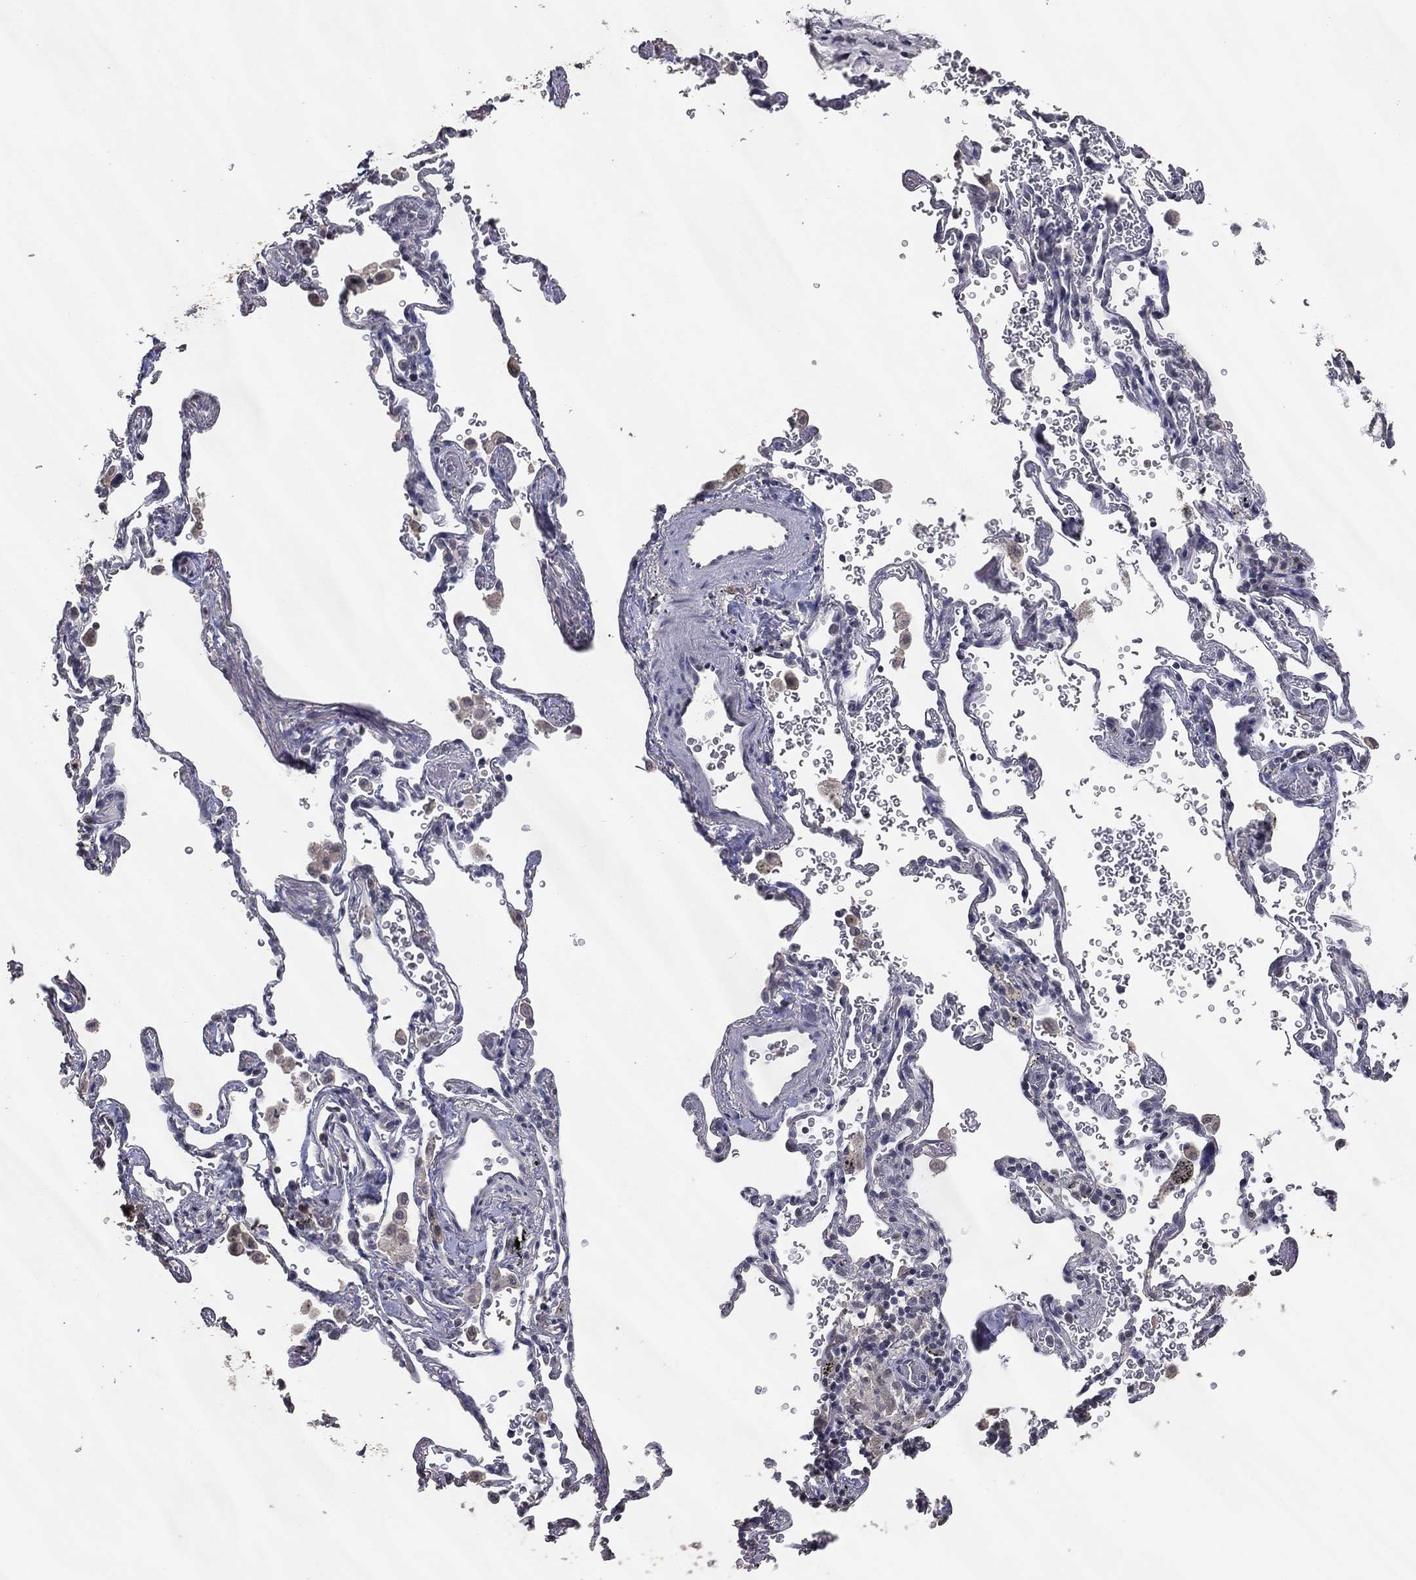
{"staining": {"intensity": "negative", "quantity": "none", "location": "none"}, "tissue": "adipose tissue", "cell_type": "Adipocytes", "image_type": "normal", "snomed": [{"axis": "morphology", "description": "Normal tissue, NOS"}, {"axis": "morphology", "description": "Adenocarcinoma, NOS"}, {"axis": "topography", "description": "Cartilage tissue"}, {"axis": "topography", "description": "Lung"}], "caption": "Immunohistochemistry (IHC) micrograph of unremarkable adipose tissue: adipose tissue stained with DAB (3,3'-diaminobenzidine) demonstrates no significant protein staining in adipocytes.", "gene": "DSG1", "patient": {"sex": "male", "age": 59}}